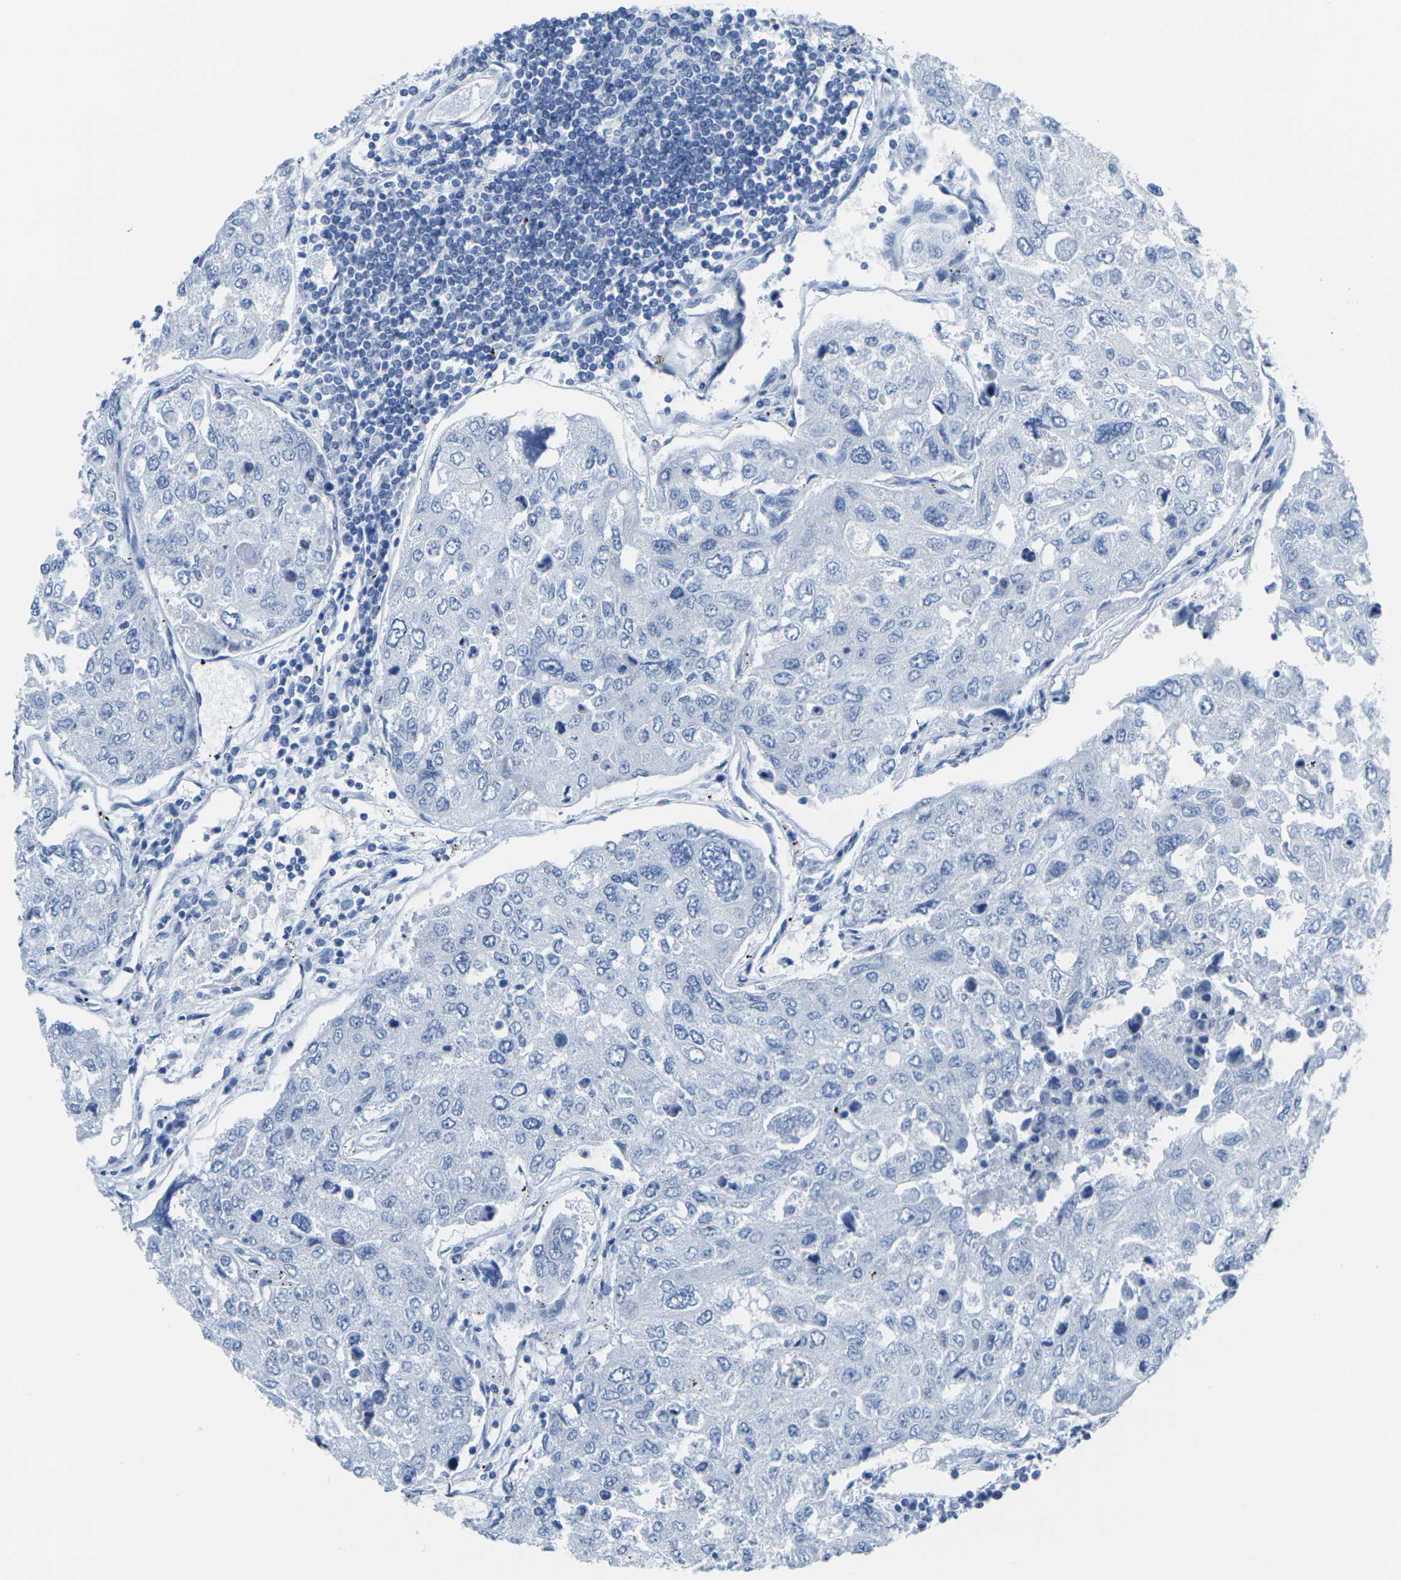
{"staining": {"intensity": "negative", "quantity": "none", "location": "none"}, "tissue": "urothelial cancer", "cell_type": "Tumor cells", "image_type": "cancer", "snomed": [{"axis": "morphology", "description": "Urothelial carcinoma, High grade"}, {"axis": "topography", "description": "Lymph node"}, {"axis": "topography", "description": "Urinary bladder"}], "caption": "Tumor cells show no significant protein positivity in high-grade urothelial carcinoma. (Stains: DAB (3,3'-diaminobenzidine) immunohistochemistry (IHC) with hematoxylin counter stain, Microscopy: brightfield microscopy at high magnification).", "gene": "CNN1", "patient": {"sex": "male", "age": 51}}